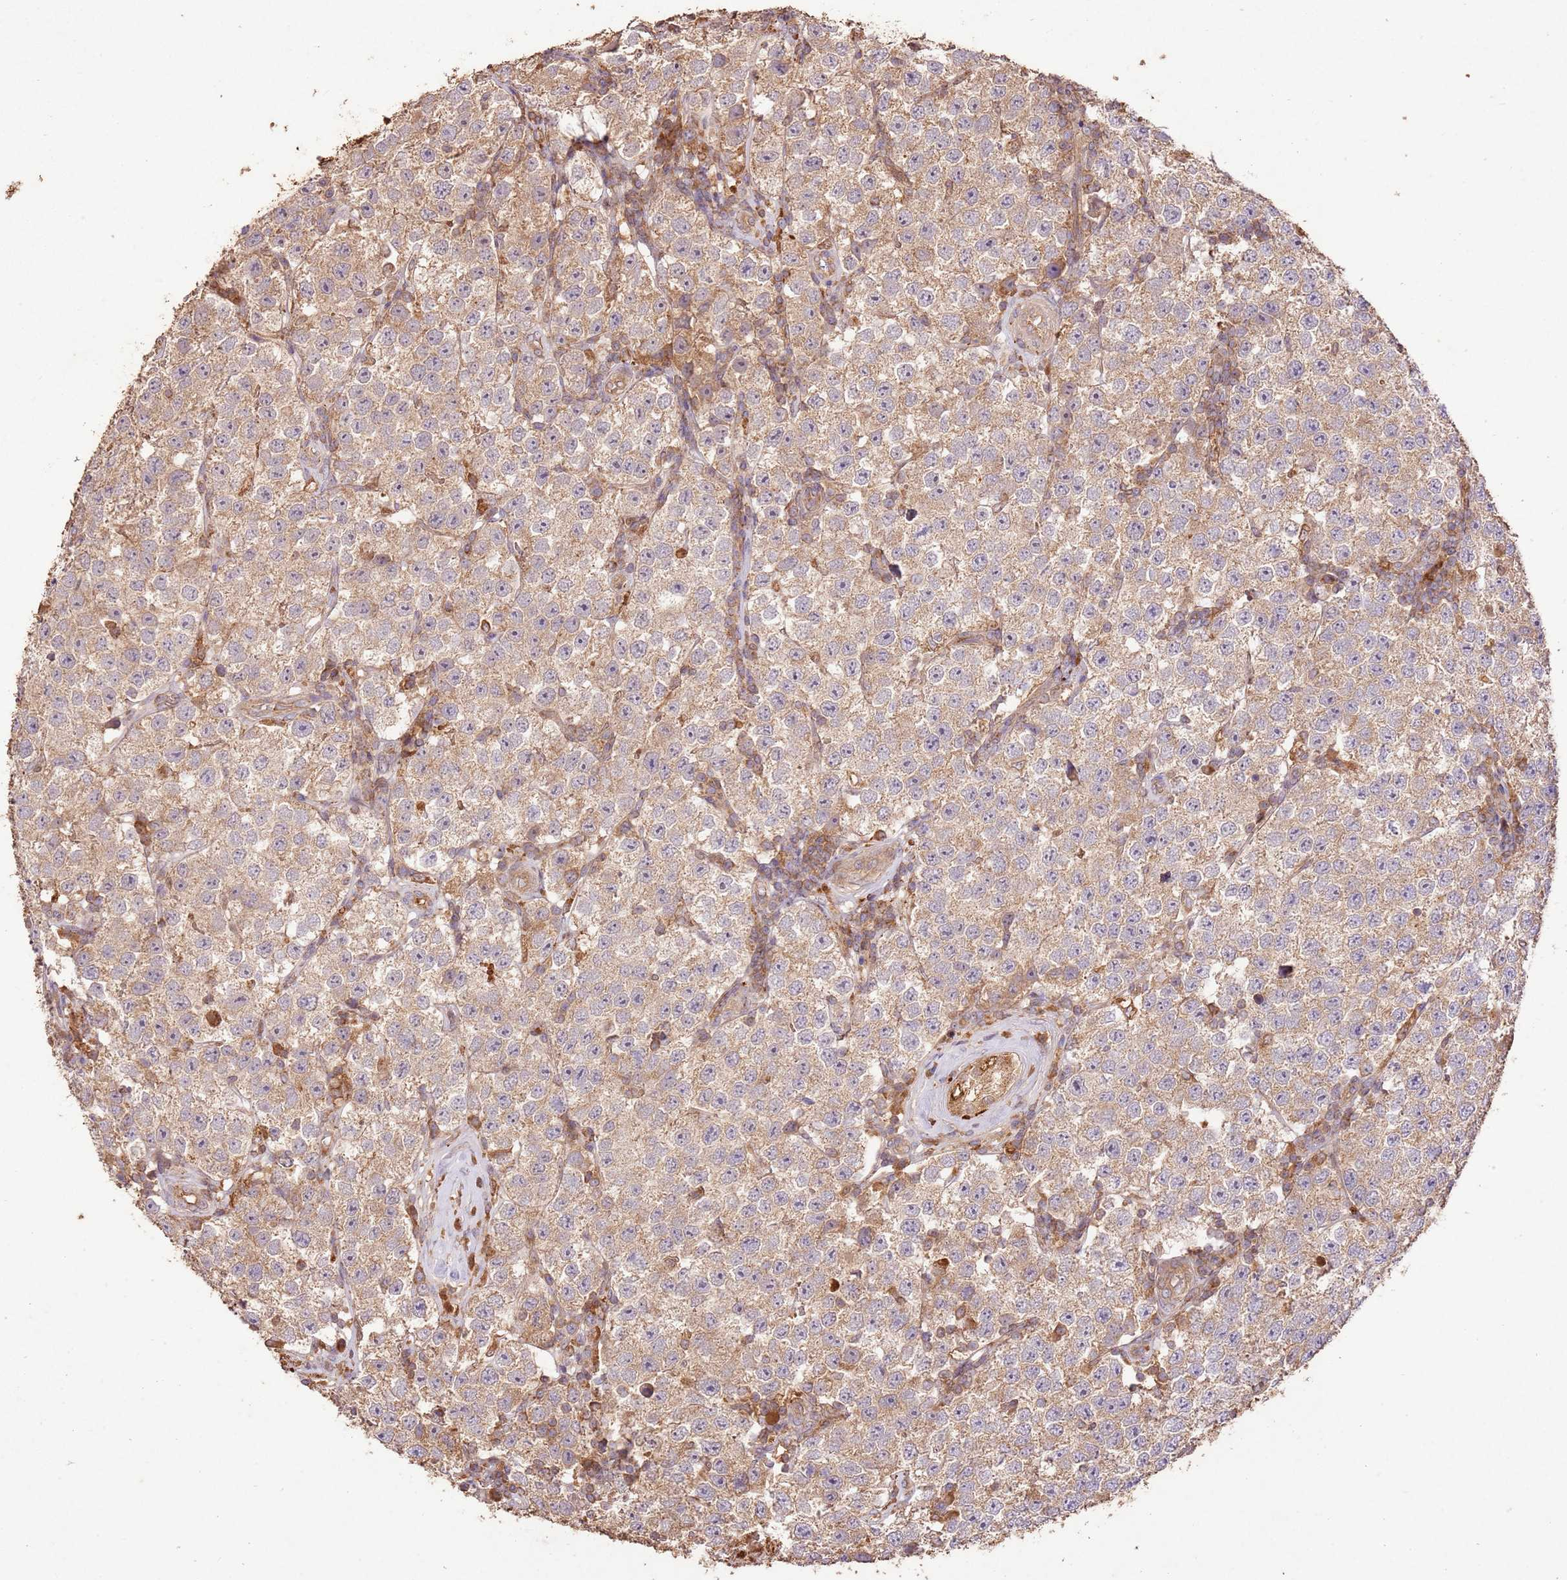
{"staining": {"intensity": "weak", "quantity": ">75%", "location": "cytoplasmic/membranous"}, "tissue": "testis cancer", "cell_type": "Tumor cells", "image_type": "cancer", "snomed": [{"axis": "morphology", "description": "Seminoma, NOS"}, {"axis": "topography", "description": "Testis"}], "caption": "IHC image of neoplastic tissue: testis seminoma stained using IHC shows low levels of weak protein expression localized specifically in the cytoplasmic/membranous of tumor cells, appearing as a cytoplasmic/membranous brown color.", "gene": "LRRC28", "patient": {"sex": "male", "age": 34}}